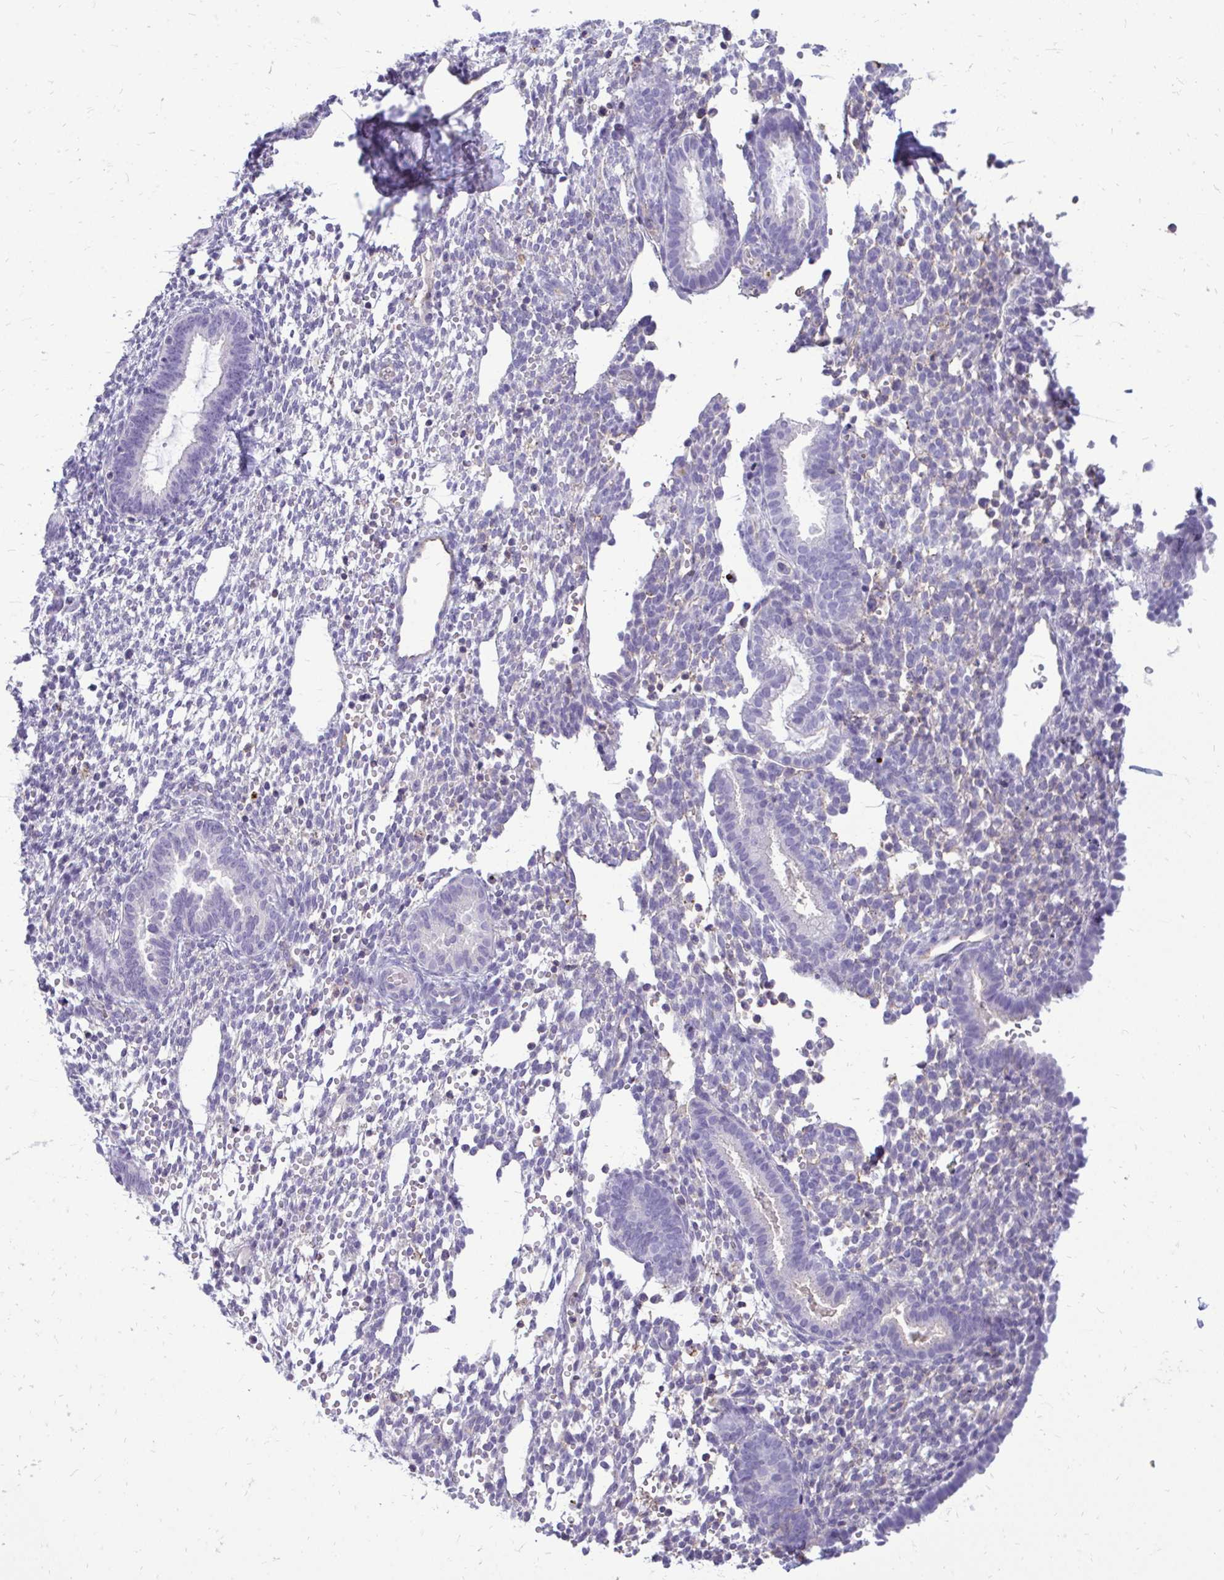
{"staining": {"intensity": "negative", "quantity": "none", "location": "none"}, "tissue": "endometrium", "cell_type": "Cells in endometrial stroma", "image_type": "normal", "snomed": [{"axis": "morphology", "description": "Normal tissue, NOS"}, {"axis": "topography", "description": "Endometrium"}], "caption": "Immunohistochemistry (IHC) of normal human endometrium shows no staining in cells in endometrial stroma. Nuclei are stained in blue.", "gene": "FABP3", "patient": {"sex": "female", "age": 36}}